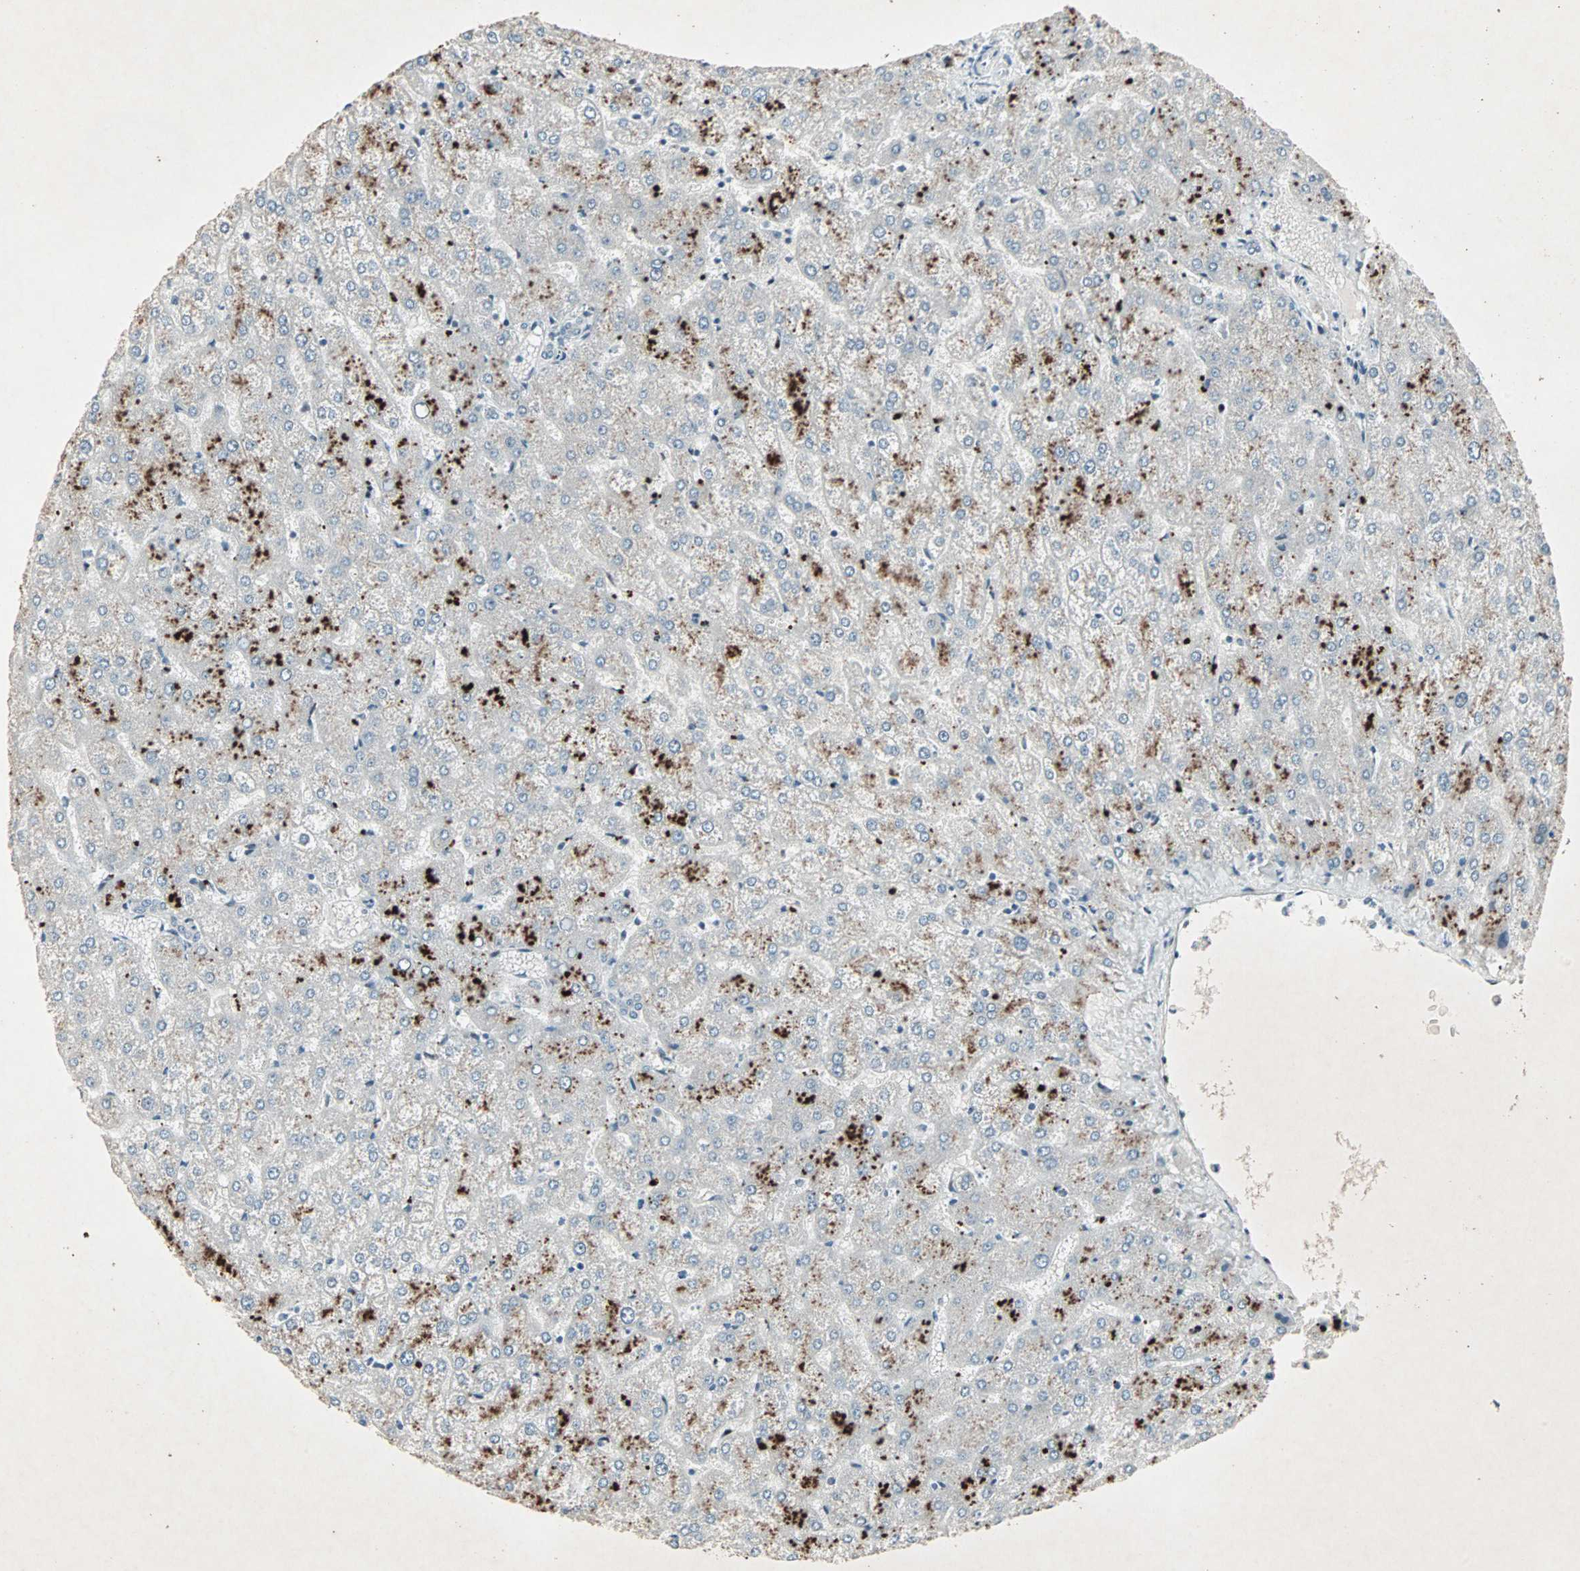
{"staining": {"intensity": "negative", "quantity": "none", "location": "none"}, "tissue": "liver", "cell_type": "Cholangiocytes", "image_type": "normal", "snomed": [{"axis": "morphology", "description": "Normal tissue, NOS"}, {"axis": "topography", "description": "Liver"}], "caption": "Micrograph shows no significant protein staining in cholangiocytes of benign liver. Brightfield microscopy of IHC stained with DAB (3,3'-diaminobenzidine) (brown) and hematoxylin (blue), captured at high magnification.", "gene": "LANCL3", "patient": {"sex": "female", "age": 32}}